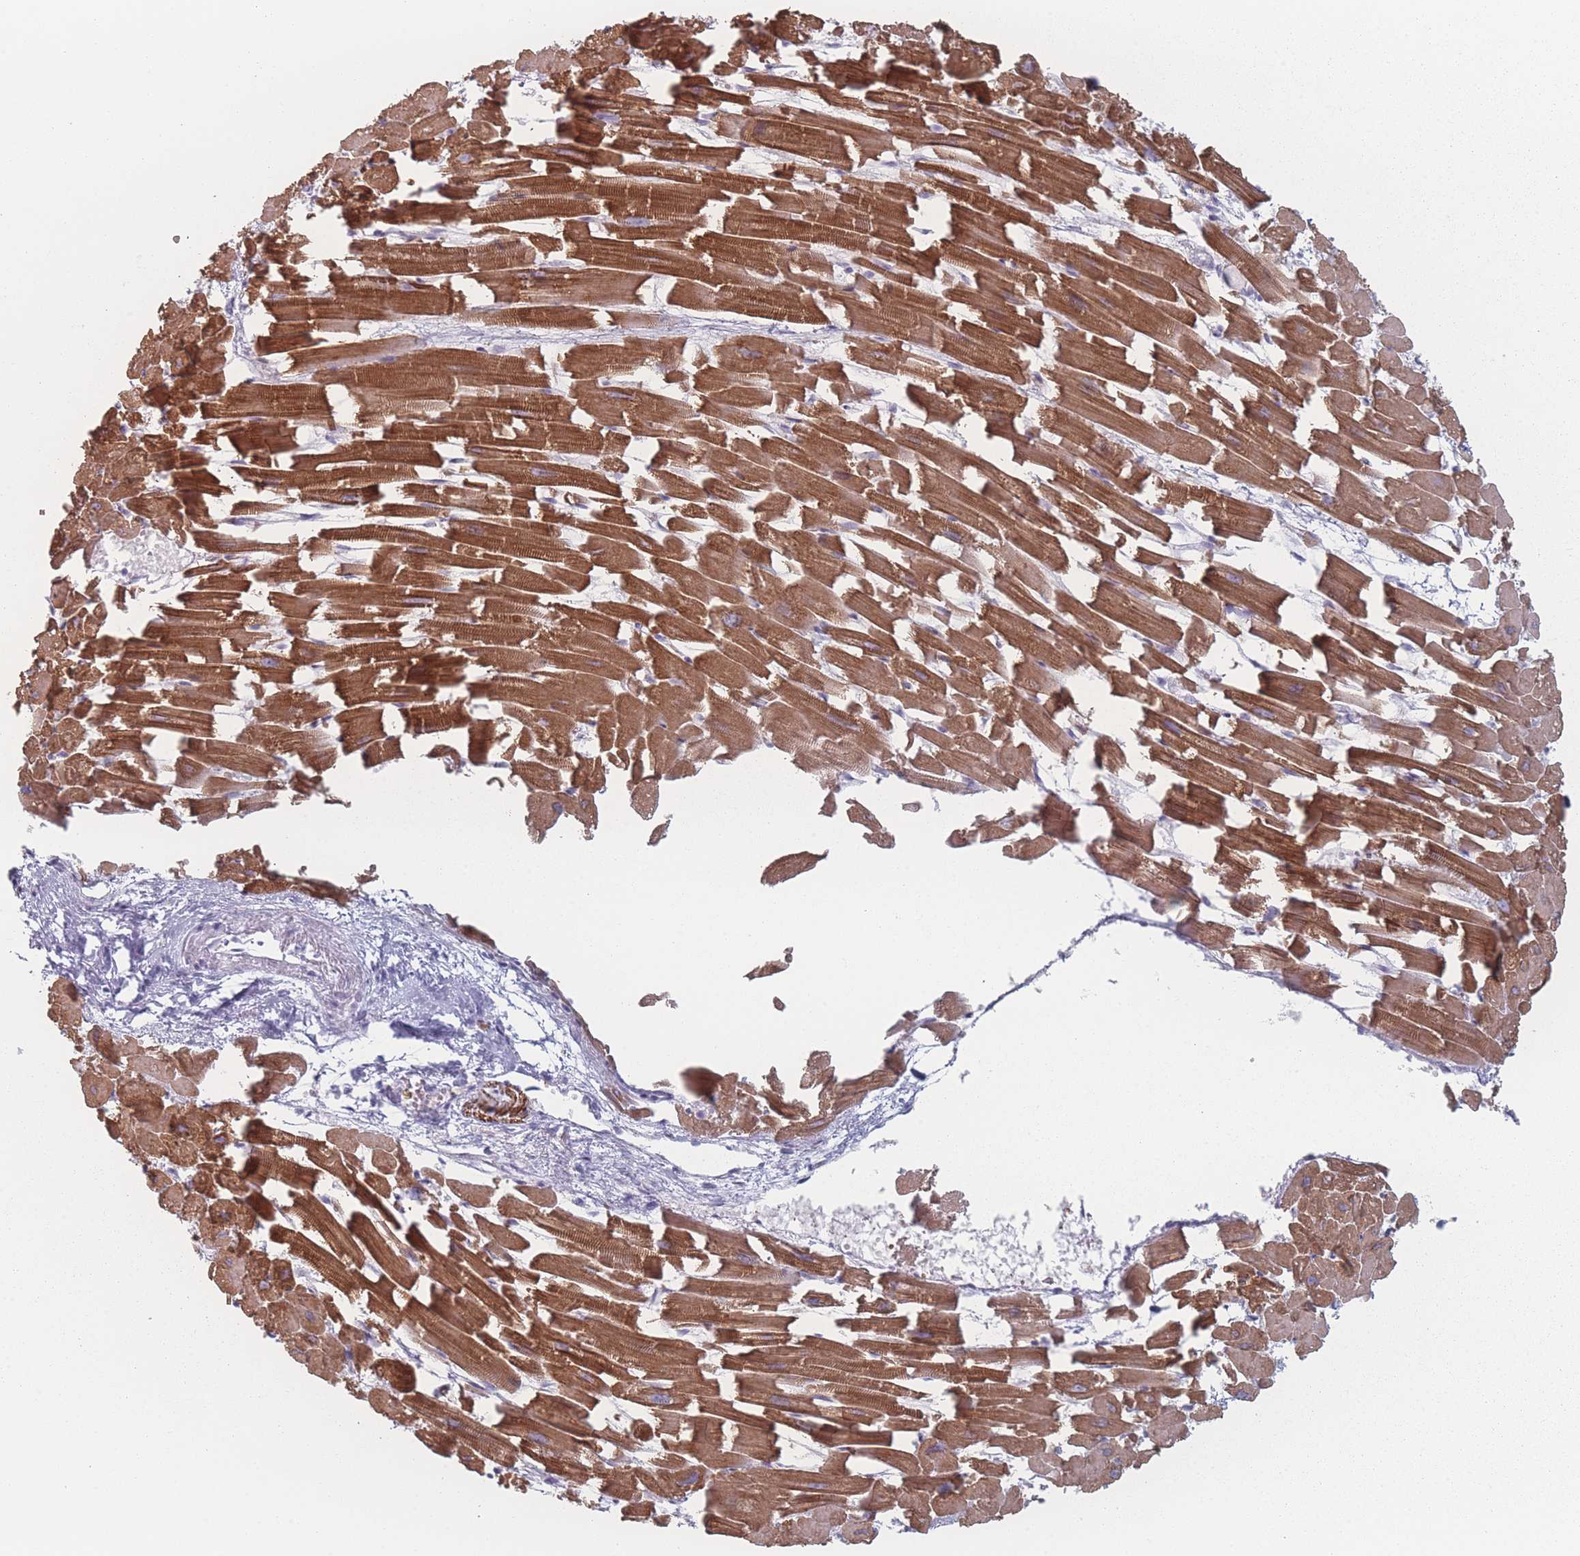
{"staining": {"intensity": "strong", "quantity": ">75%", "location": "cytoplasmic/membranous"}, "tissue": "heart muscle", "cell_type": "Cardiomyocytes", "image_type": "normal", "snomed": [{"axis": "morphology", "description": "Normal tissue, NOS"}, {"axis": "topography", "description": "Heart"}], "caption": "IHC histopathology image of unremarkable heart muscle stained for a protein (brown), which shows high levels of strong cytoplasmic/membranous positivity in approximately >75% of cardiomyocytes.", "gene": "RNF4", "patient": {"sex": "female", "age": 64}}